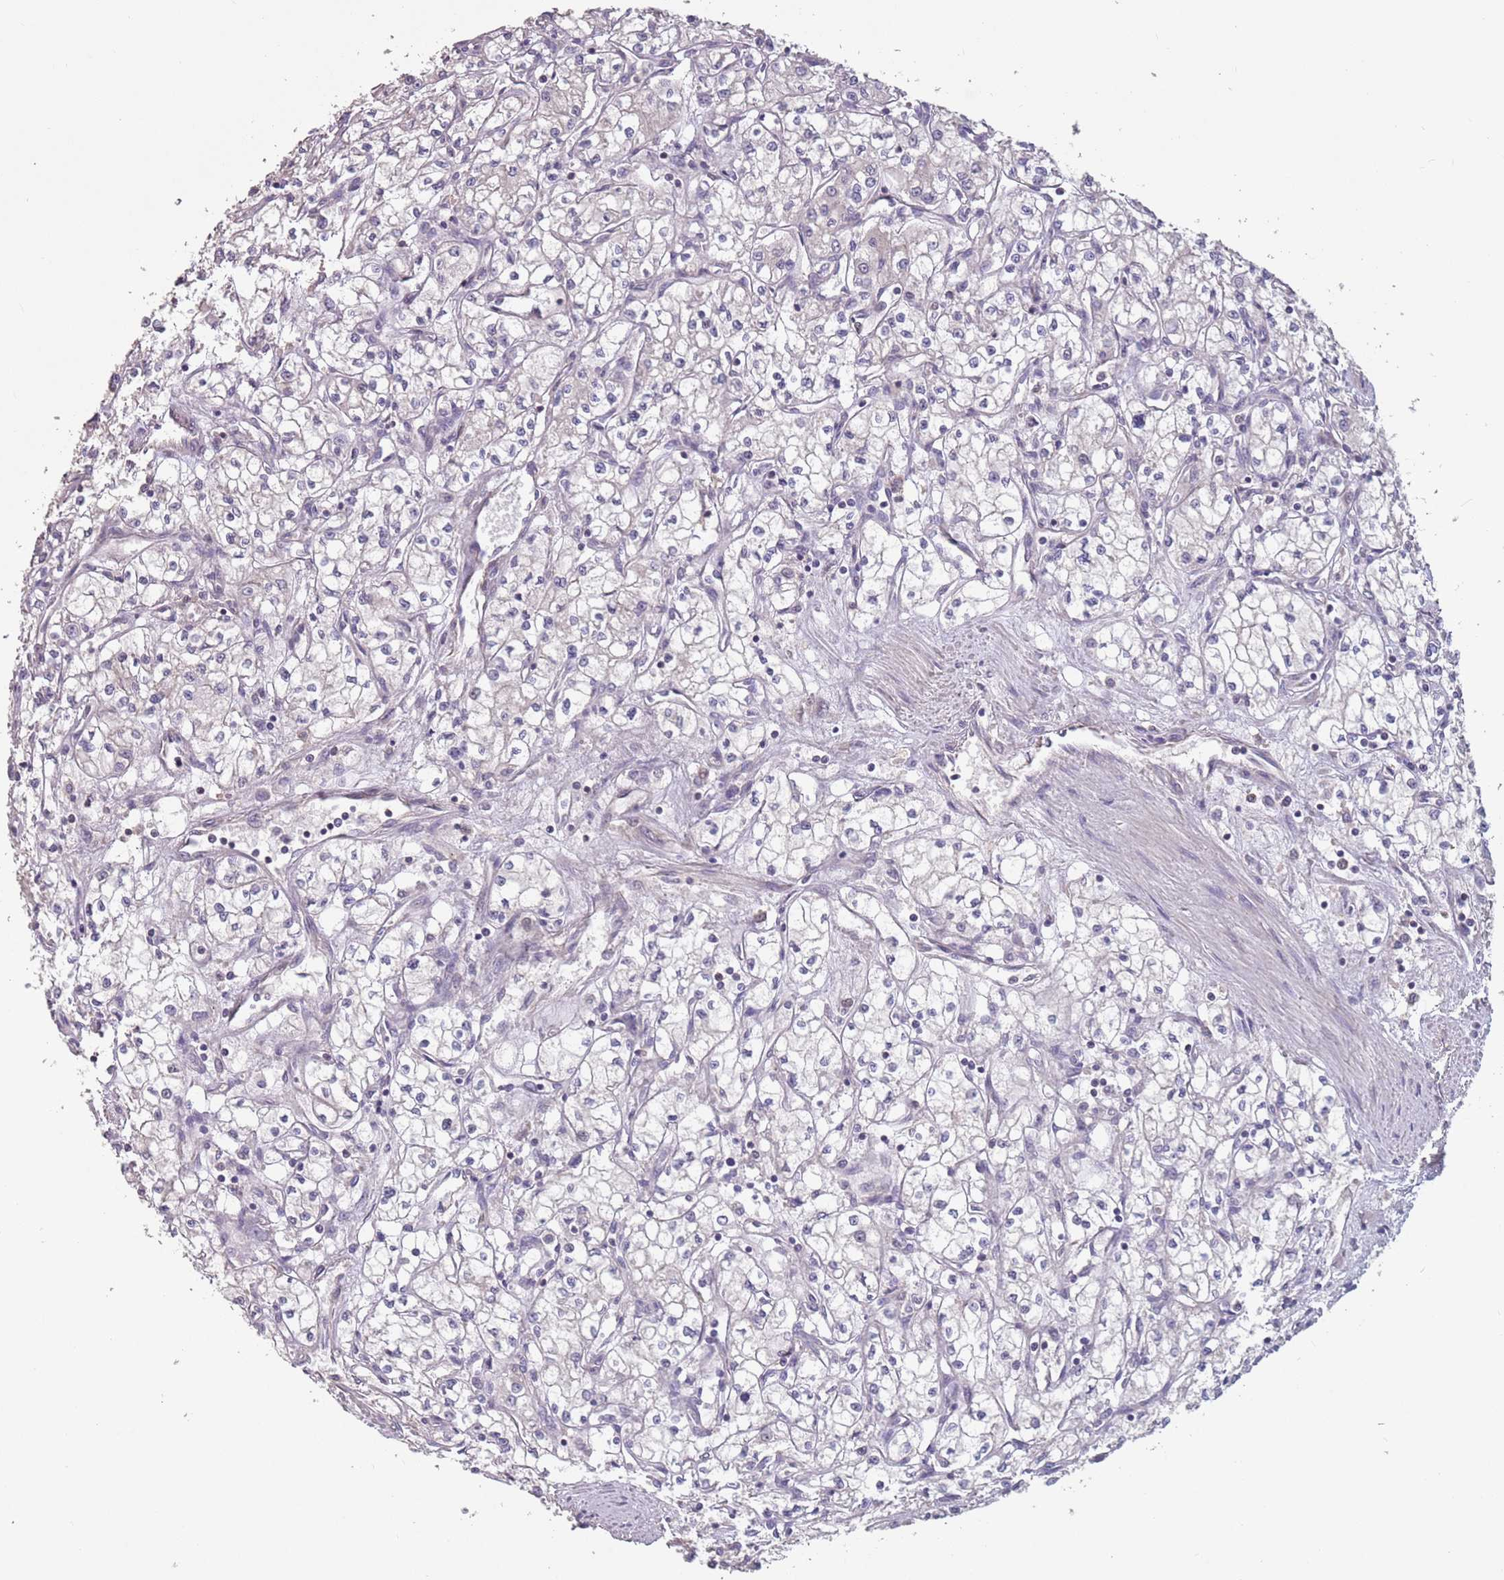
{"staining": {"intensity": "negative", "quantity": "none", "location": "none"}, "tissue": "renal cancer", "cell_type": "Tumor cells", "image_type": "cancer", "snomed": [{"axis": "morphology", "description": "Adenocarcinoma, NOS"}, {"axis": "topography", "description": "Kidney"}], "caption": "Adenocarcinoma (renal) stained for a protein using immunohistochemistry (IHC) demonstrates no positivity tumor cells.", "gene": "MBD3L1", "patient": {"sex": "male", "age": 59}}